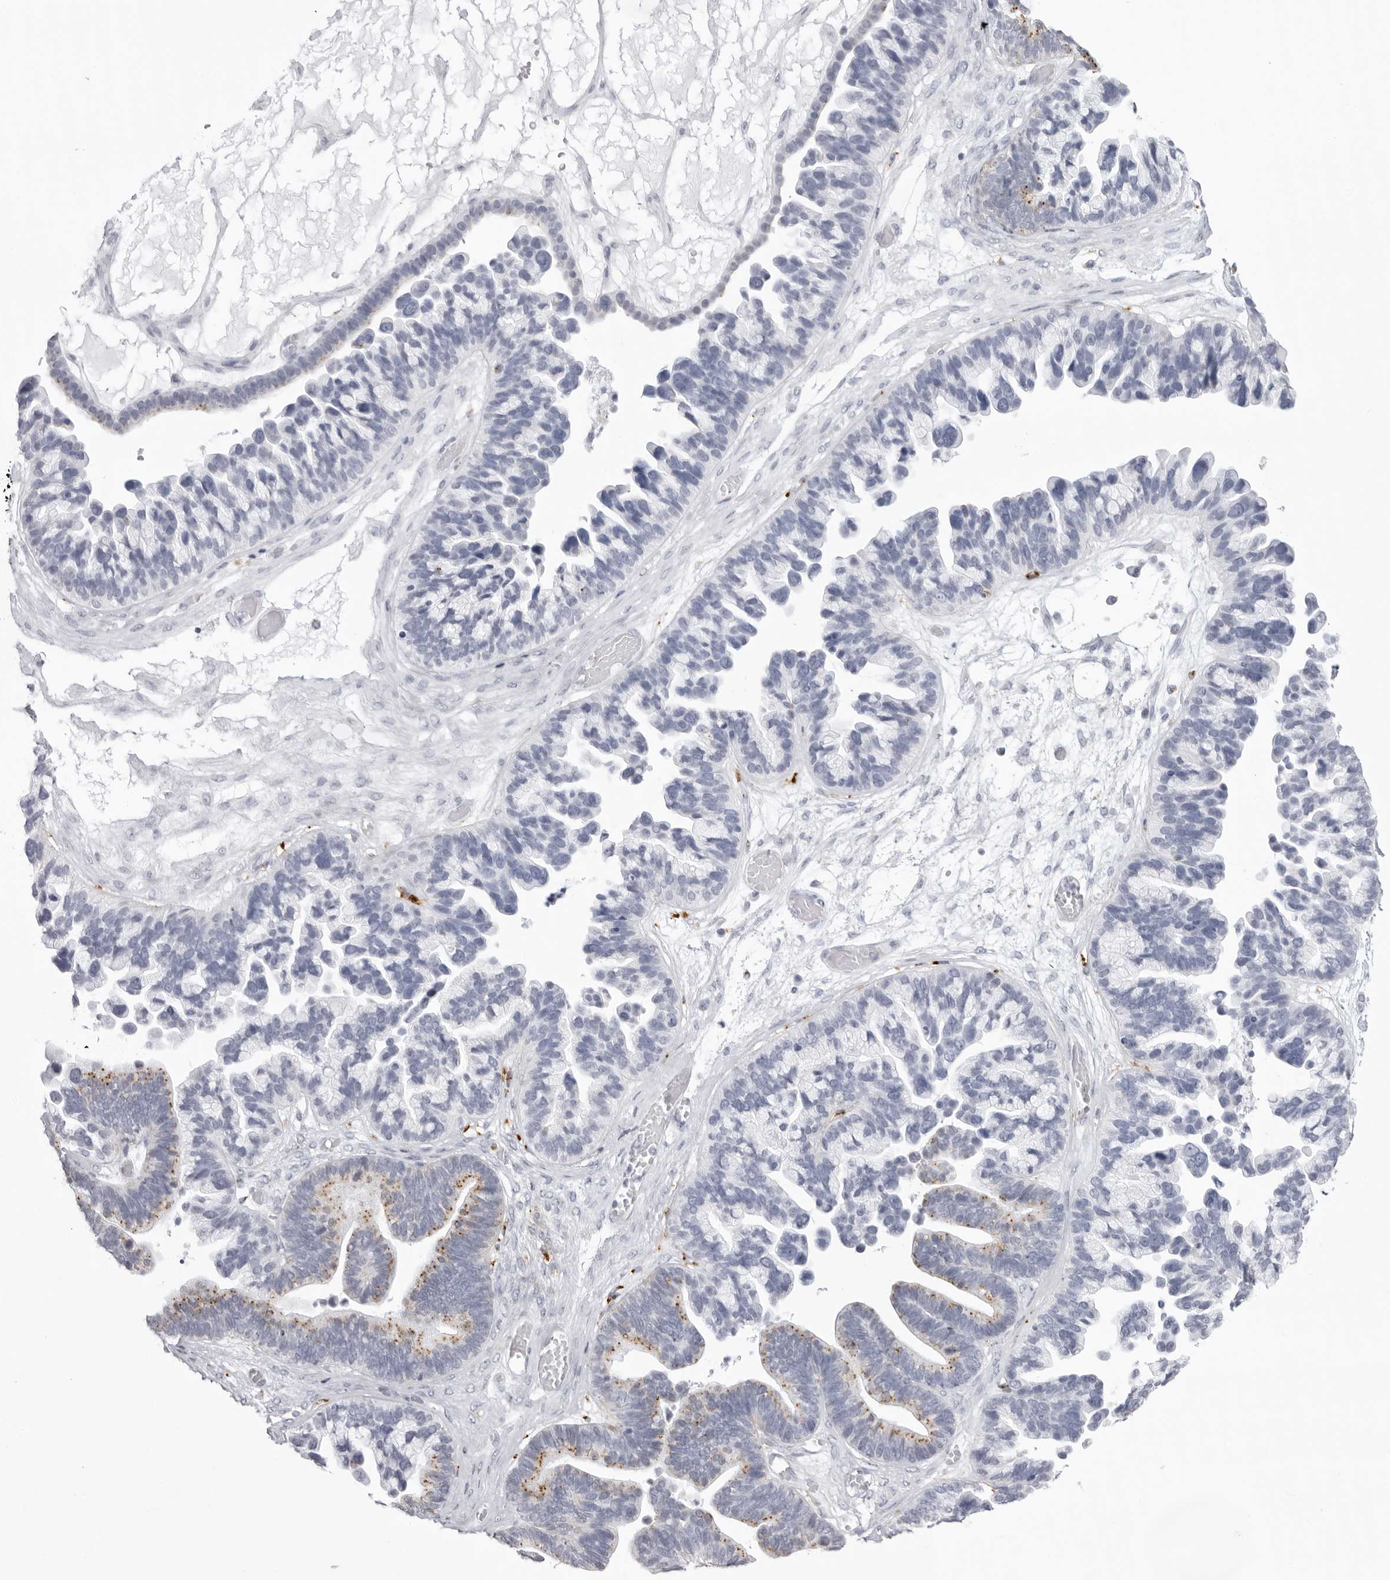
{"staining": {"intensity": "moderate", "quantity": "<25%", "location": "cytoplasmic/membranous"}, "tissue": "ovarian cancer", "cell_type": "Tumor cells", "image_type": "cancer", "snomed": [{"axis": "morphology", "description": "Cystadenocarcinoma, serous, NOS"}, {"axis": "topography", "description": "Ovary"}], "caption": "This image shows immunohistochemistry staining of ovarian cancer, with low moderate cytoplasmic/membranous expression in approximately <25% of tumor cells.", "gene": "IL25", "patient": {"sex": "female", "age": 56}}